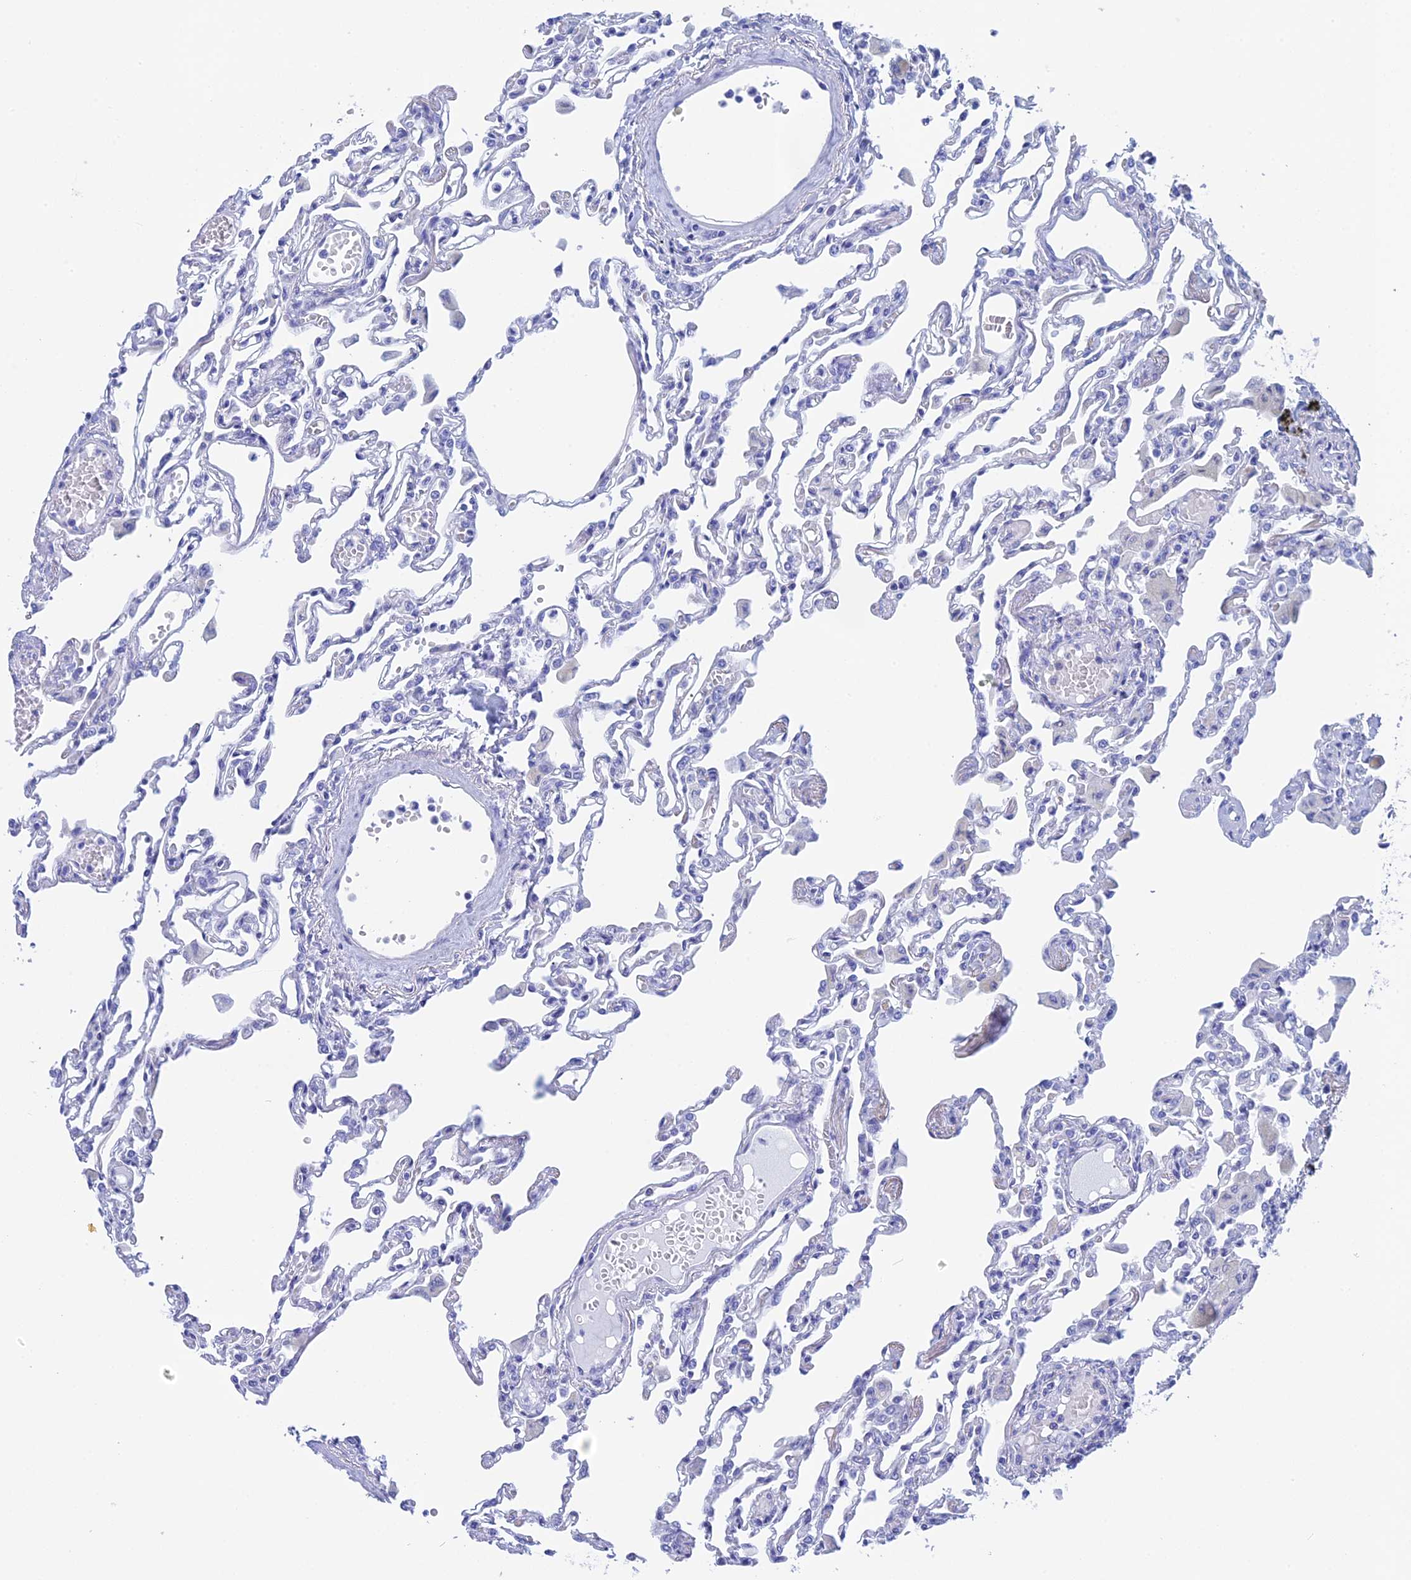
{"staining": {"intensity": "negative", "quantity": "none", "location": "none"}, "tissue": "lung", "cell_type": "Alveolar cells", "image_type": "normal", "snomed": [{"axis": "morphology", "description": "Normal tissue, NOS"}, {"axis": "topography", "description": "Bronchus"}, {"axis": "topography", "description": "Lung"}], "caption": "A micrograph of human lung is negative for staining in alveolar cells. (Stains: DAB (3,3'-diaminobenzidine) immunohistochemistry (IHC) with hematoxylin counter stain, Microscopy: brightfield microscopy at high magnification).", "gene": "TEX101", "patient": {"sex": "female", "age": 49}}